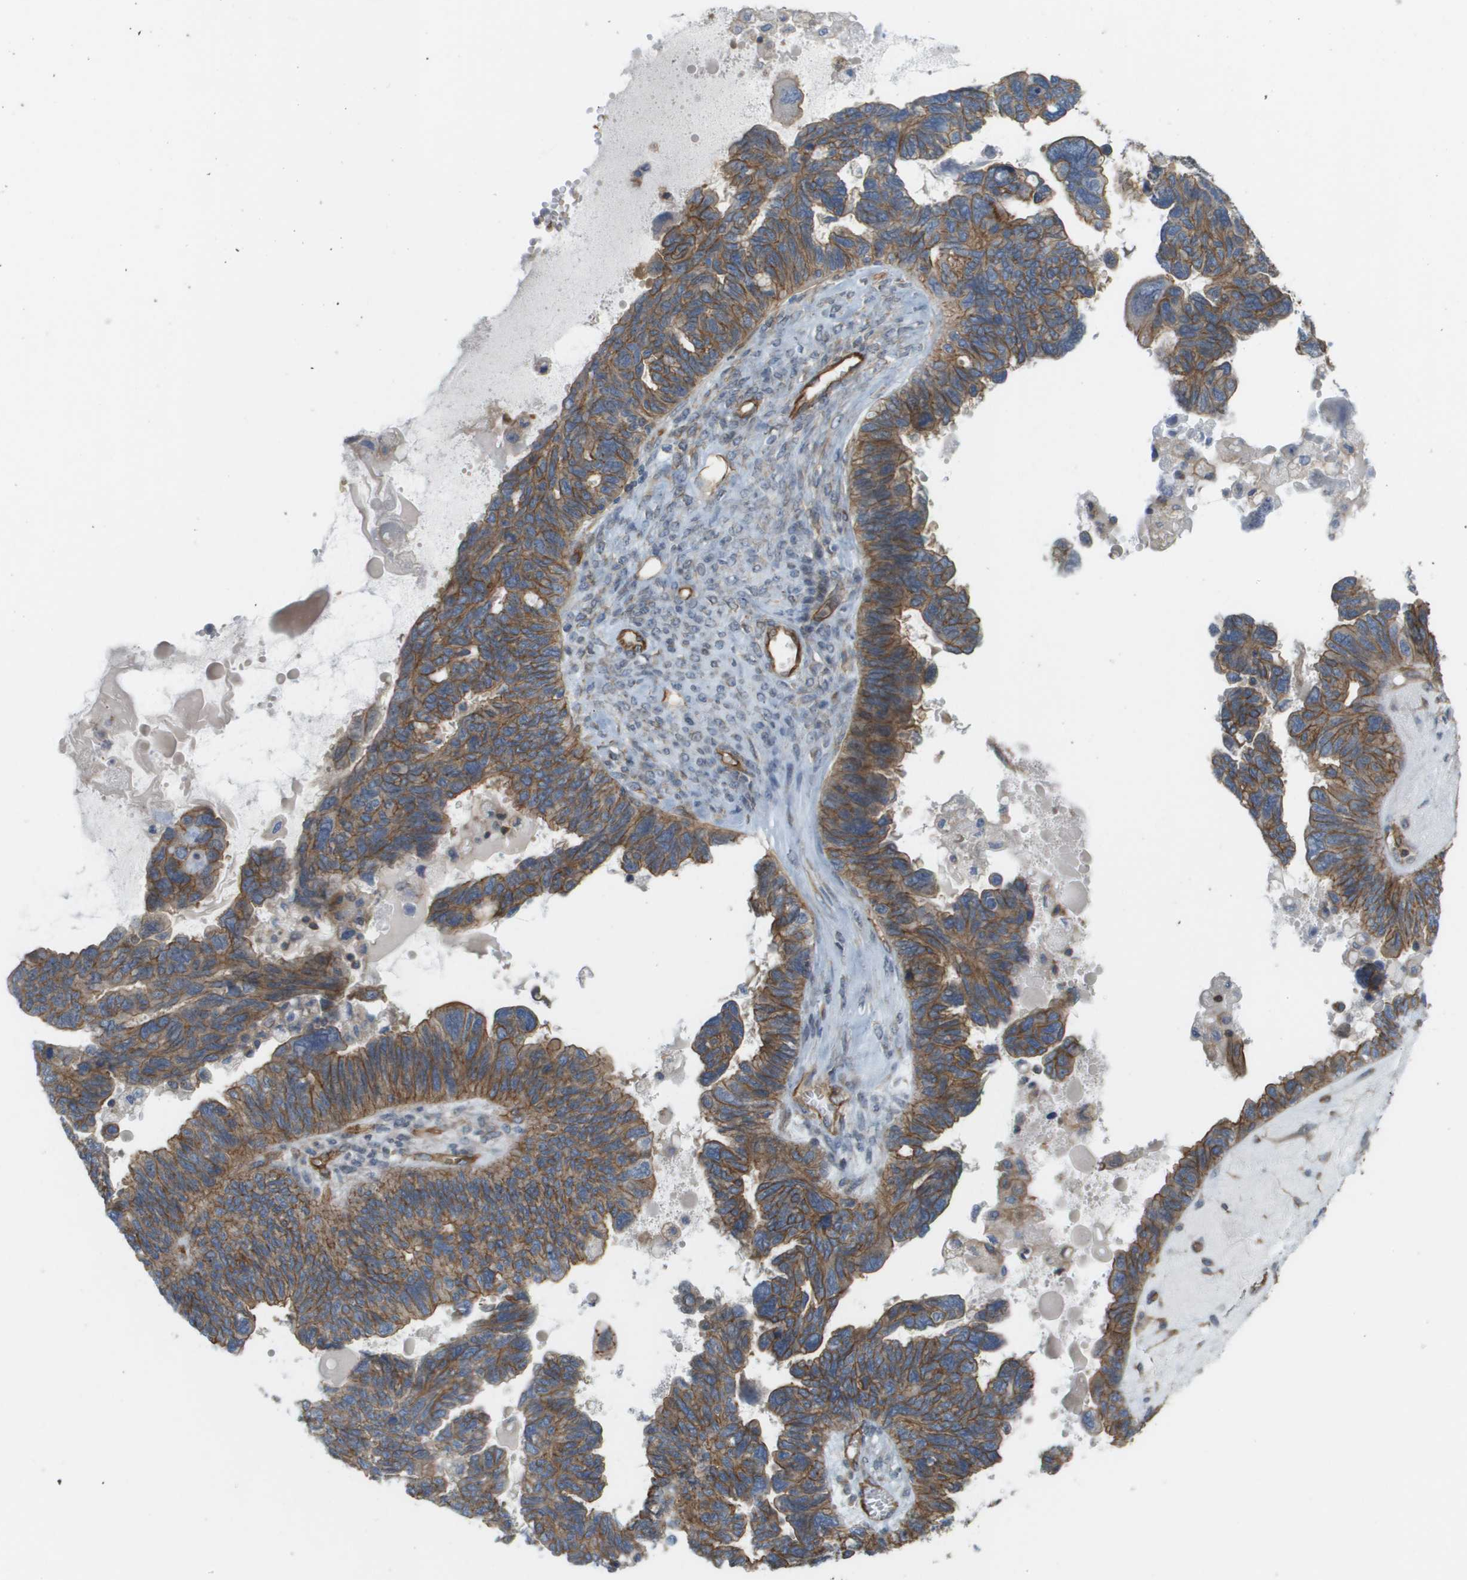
{"staining": {"intensity": "moderate", "quantity": ">75%", "location": "cytoplasmic/membranous"}, "tissue": "ovarian cancer", "cell_type": "Tumor cells", "image_type": "cancer", "snomed": [{"axis": "morphology", "description": "Cystadenocarcinoma, serous, NOS"}, {"axis": "topography", "description": "Ovary"}], "caption": "Tumor cells exhibit medium levels of moderate cytoplasmic/membranous staining in approximately >75% of cells in human serous cystadenocarcinoma (ovarian). The staining was performed using DAB, with brown indicating positive protein expression. Nuclei are stained blue with hematoxylin.", "gene": "SGMS2", "patient": {"sex": "female", "age": 79}}